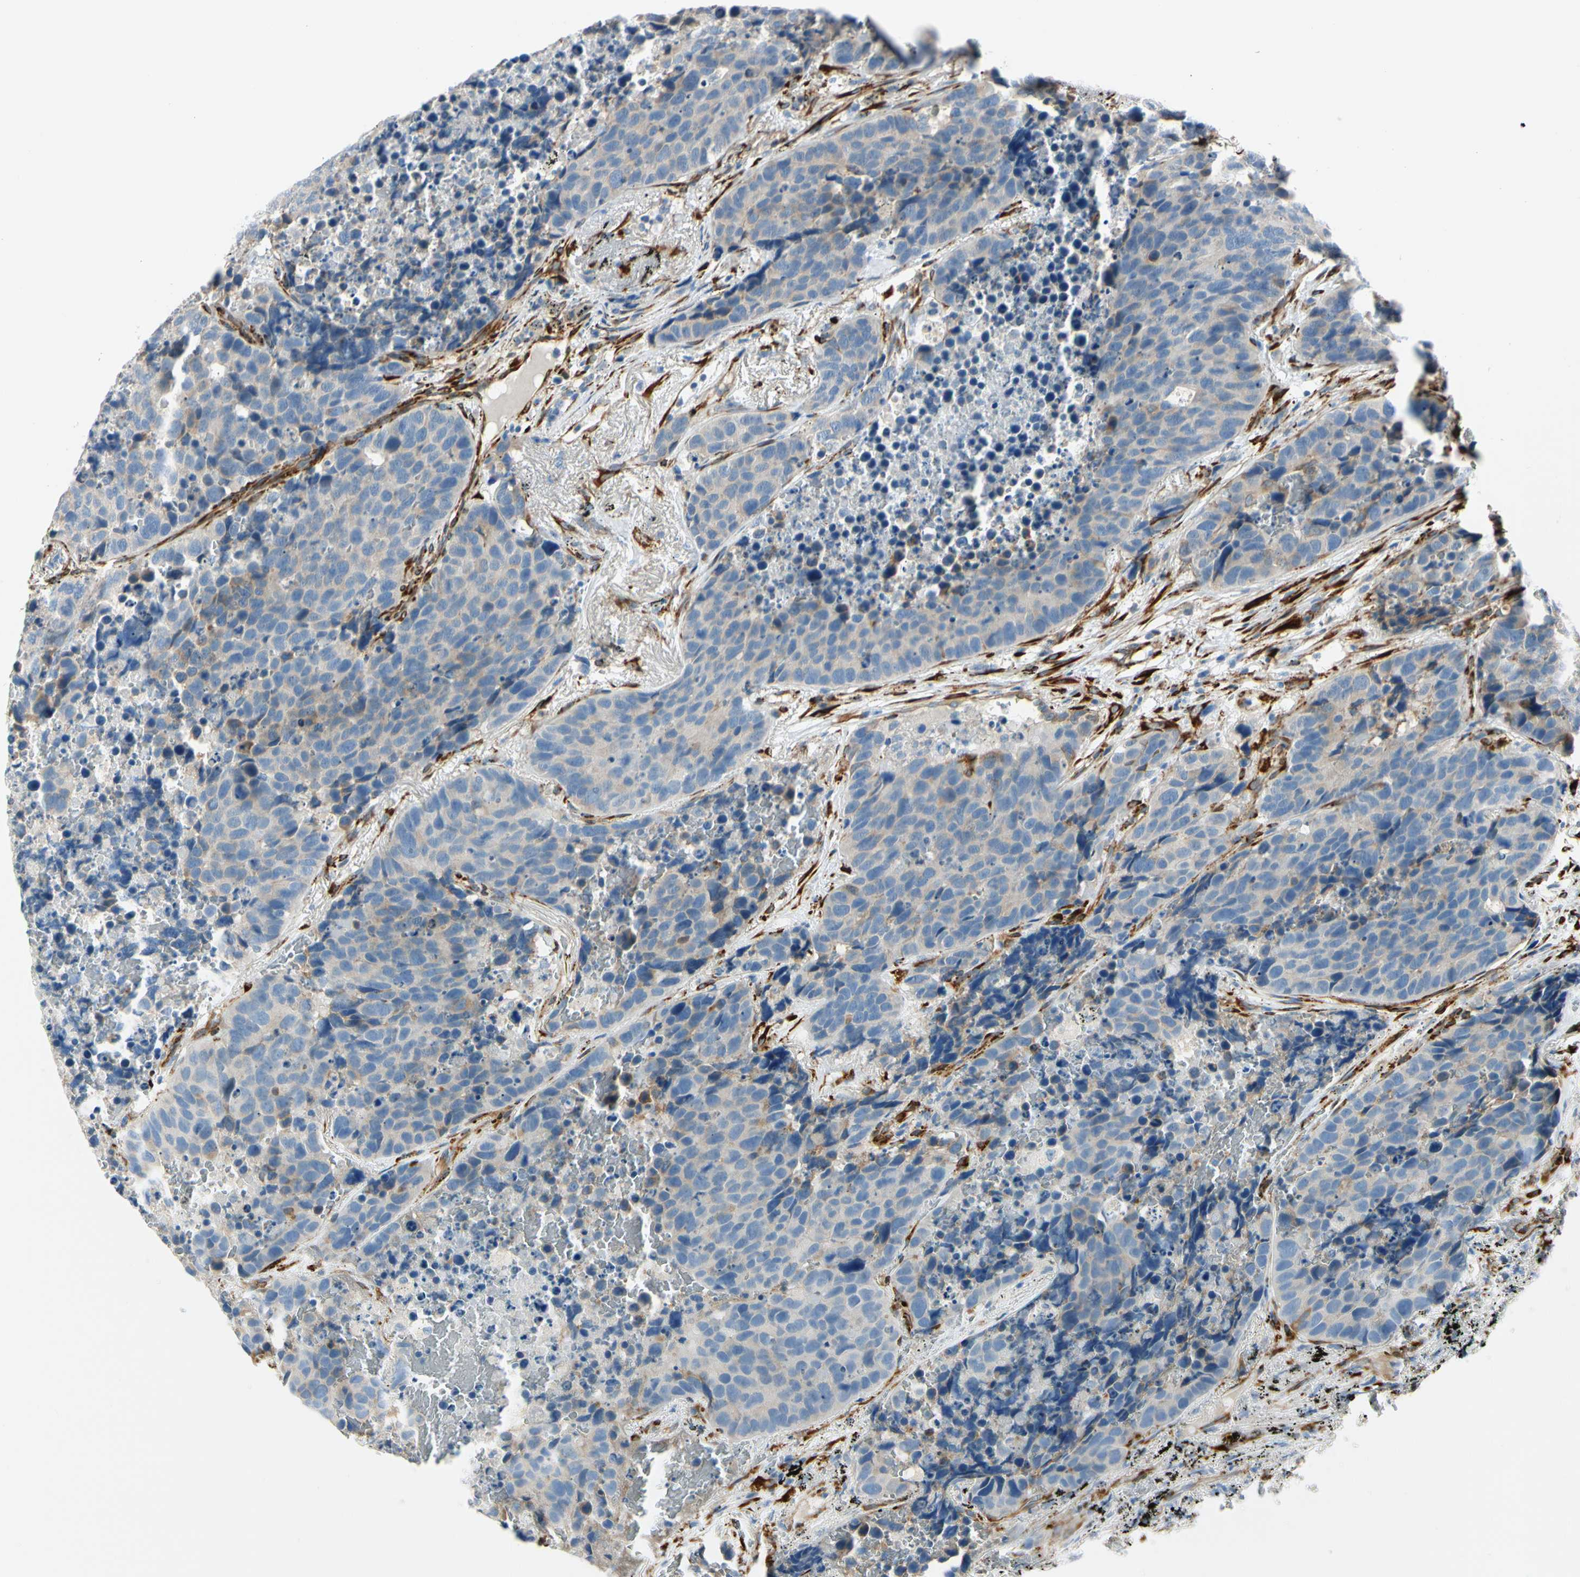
{"staining": {"intensity": "weak", "quantity": "<25%", "location": "cytoplasmic/membranous"}, "tissue": "carcinoid", "cell_type": "Tumor cells", "image_type": "cancer", "snomed": [{"axis": "morphology", "description": "Carcinoid, malignant, NOS"}, {"axis": "topography", "description": "Lung"}], "caption": "The image shows no significant staining in tumor cells of carcinoid.", "gene": "FKBP7", "patient": {"sex": "male", "age": 60}}